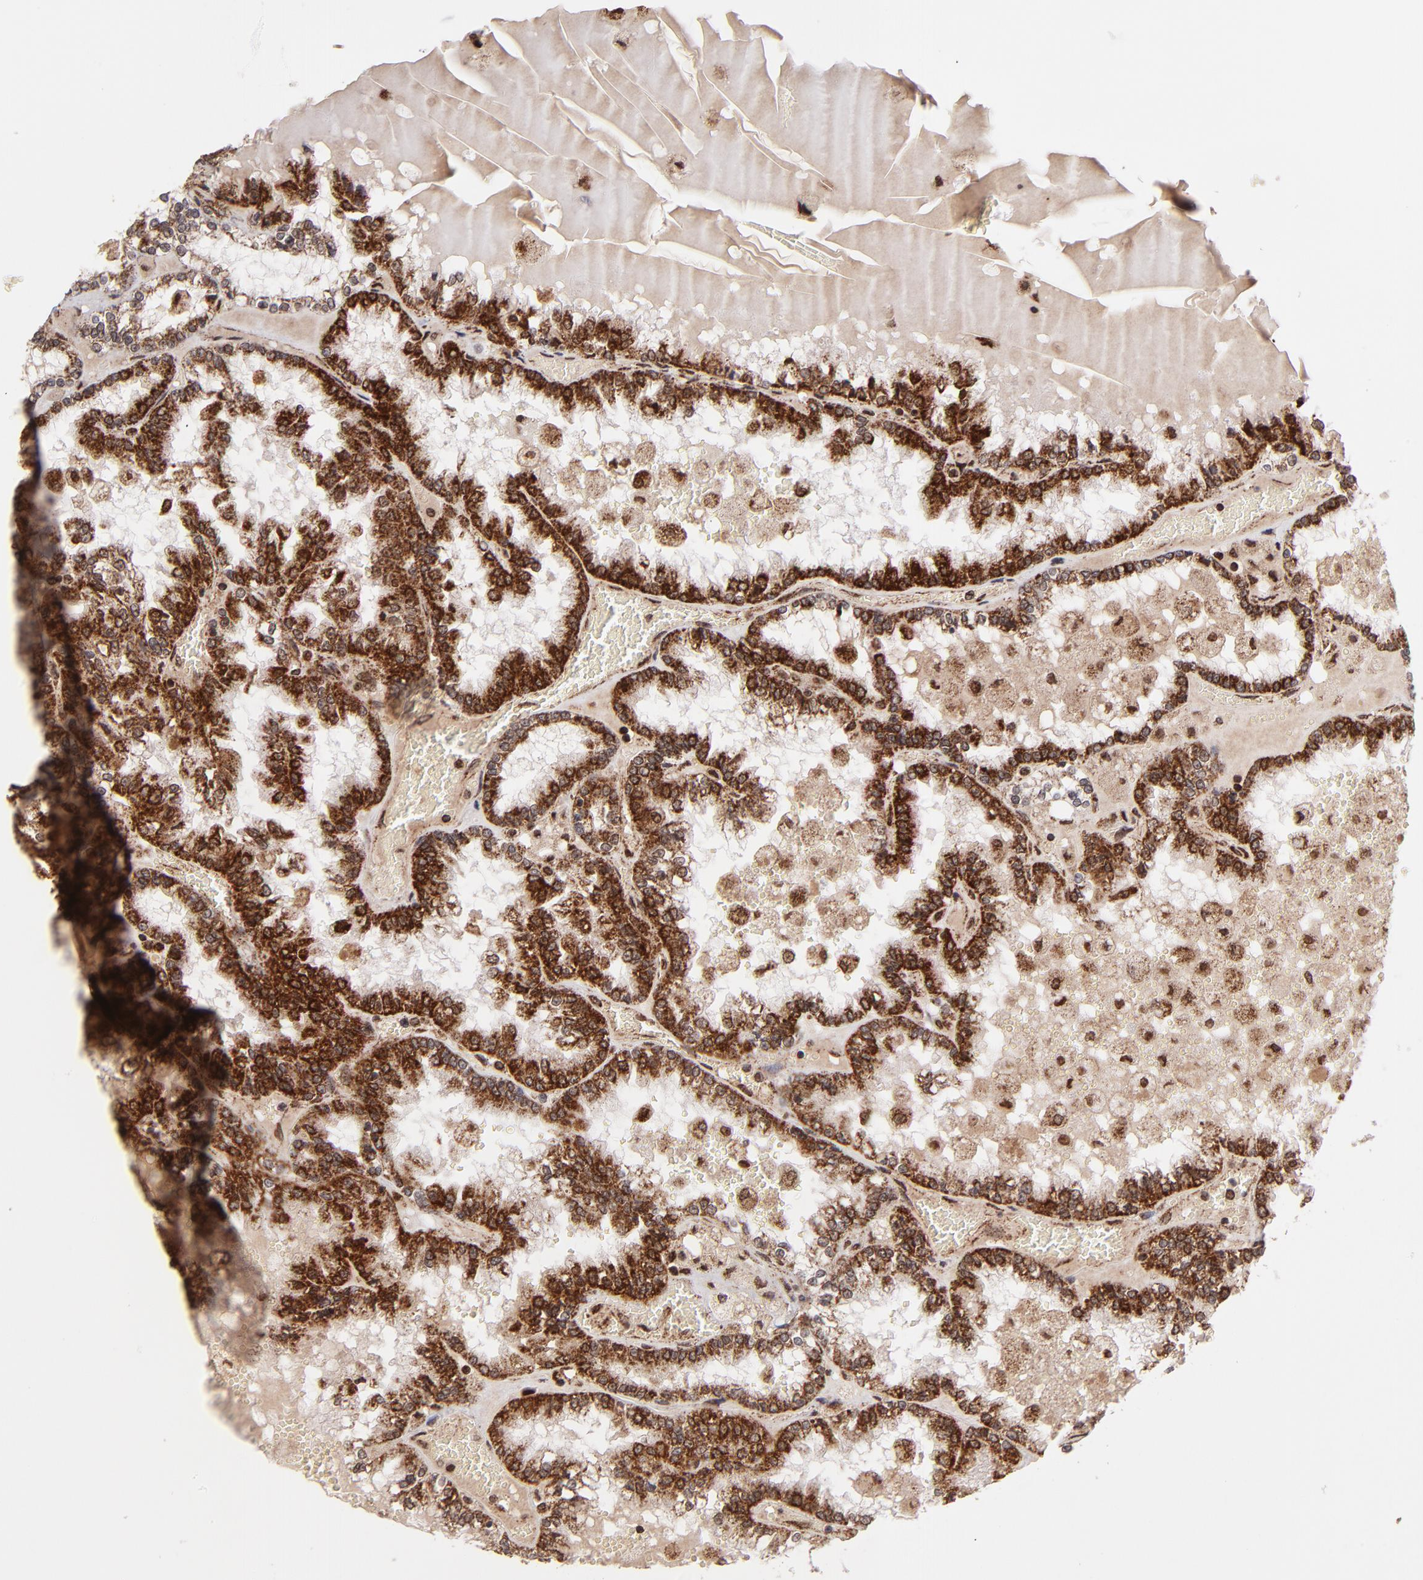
{"staining": {"intensity": "strong", "quantity": ">75%", "location": "cytoplasmic/membranous,nuclear"}, "tissue": "renal cancer", "cell_type": "Tumor cells", "image_type": "cancer", "snomed": [{"axis": "morphology", "description": "Adenocarcinoma, NOS"}, {"axis": "topography", "description": "Kidney"}], "caption": "Tumor cells exhibit high levels of strong cytoplasmic/membranous and nuclear positivity in approximately >75% of cells in human renal cancer.", "gene": "TOP1MT", "patient": {"sex": "female", "age": 56}}